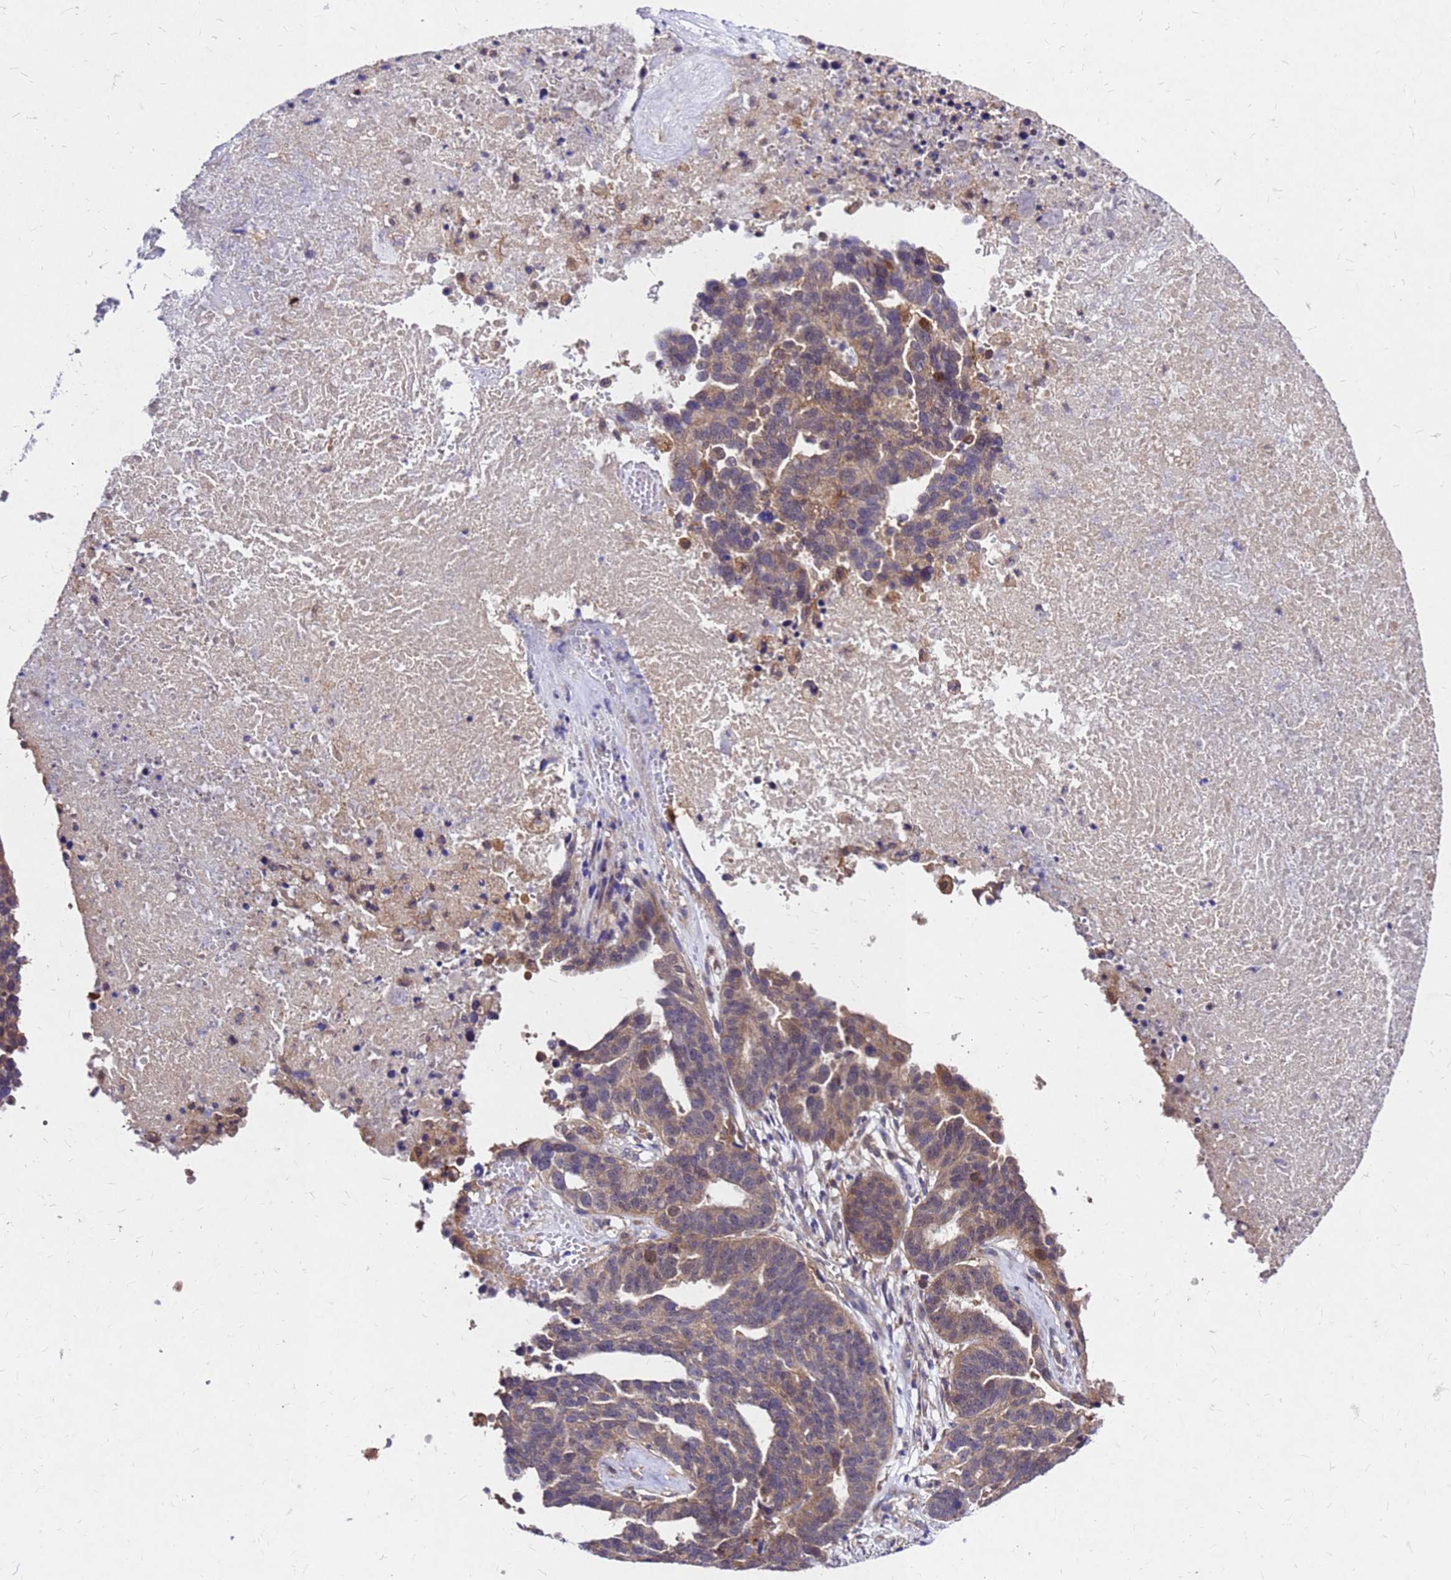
{"staining": {"intensity": "moderate", "quantity": "25%-75%", "location": "cytoplasmic/membranous"}, "tissue": "ovarian cancer", "cell_type": "Tumor cells", "image_type": "cancer", "snomed": [{"axis": "morphology", "description": "Cystadenocarcinoma, serous, NOS"}, {"axis": "topography", "description": "Ovary"}], "caption": "This is a histology image of immunohistochemistry staining of ovarian cancer (serous cystadenocarcinoma), which shows moderate staining in the cytoplasmic/membranous of tumor cells.", "gene": "DUSP23", "patient": {"sex": "female", "age": 59}}